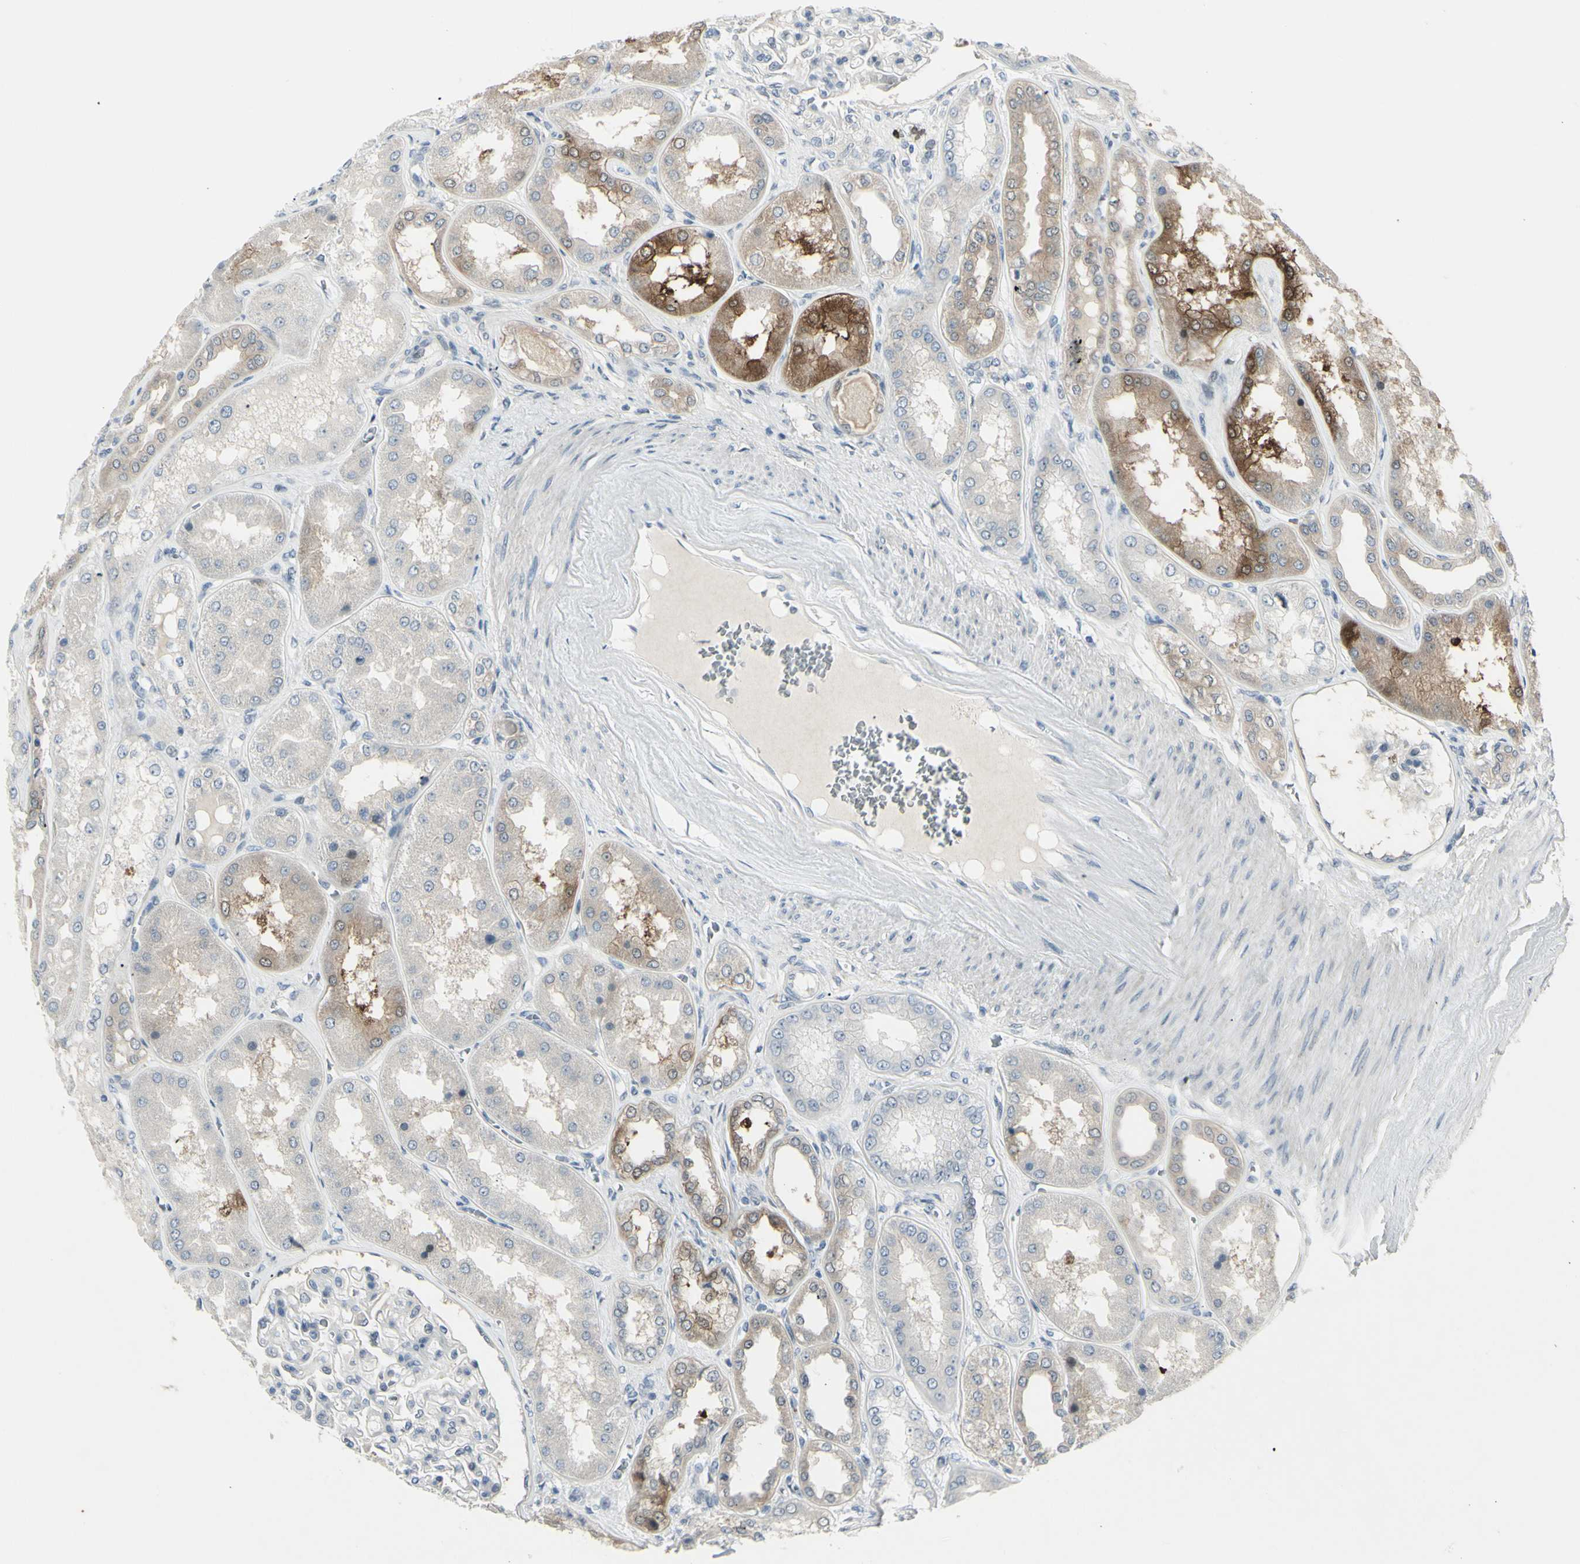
{"staining": {"intensity": "negative", "quantity": "none", "location": "none"}, "tissue": "kidney", "cell_type": "Cells in glomeruli", "image_type": "normal", "snomed": [{"axis": "morphology", "description": "Normal tissue, NOS"}, {"axis": "topography", "description": "Kidney"}], "caption": "Immunohistochemical staining of unremarkable kidney reveals no significant staining in cells in glomeruli. (DAB (3,3'-diaminobenzidine) immunohistochemistry (IHC), high magnification).", "gene": "ETNK1", "patient": {"sex": "female", "age": 56}}